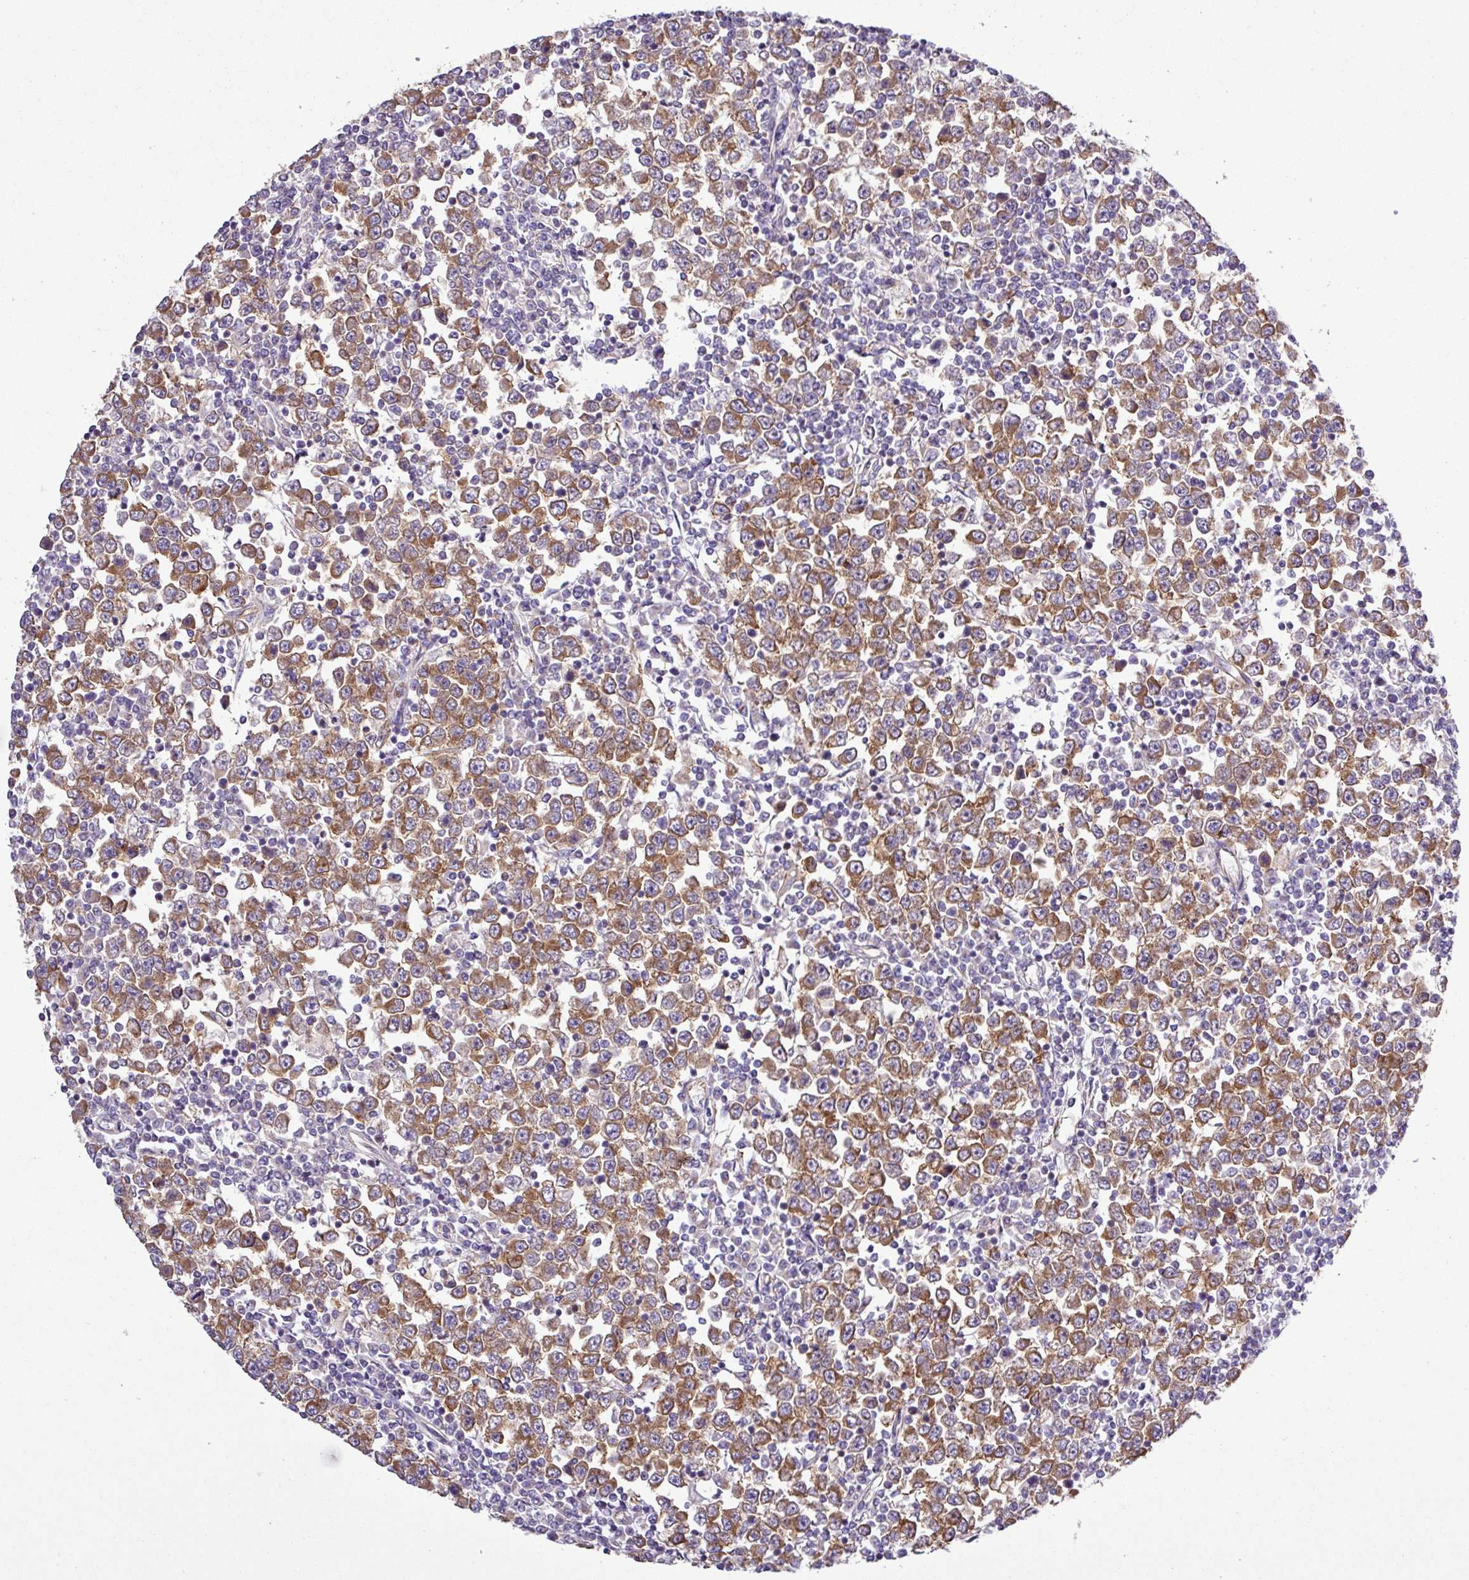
{"staining": {"intensity": "strong", "quantity": ">75%", "location": "cytoplasmic/membranous"}, "tissue": "testis cancer", "cell_type": "Tumor cells", "image_type": "cancer", "snomed": [{"axis": "morphology", "description": "Seminoma, NOS"}, {"axis": "topography", "description": "Testis"}], "caption": "Human testis cancer (seminoma) stained with a protein marker displays strong staining in tumor cells.", "gene": "CWH43", "patient": {"sex": "male", "age": 65}}